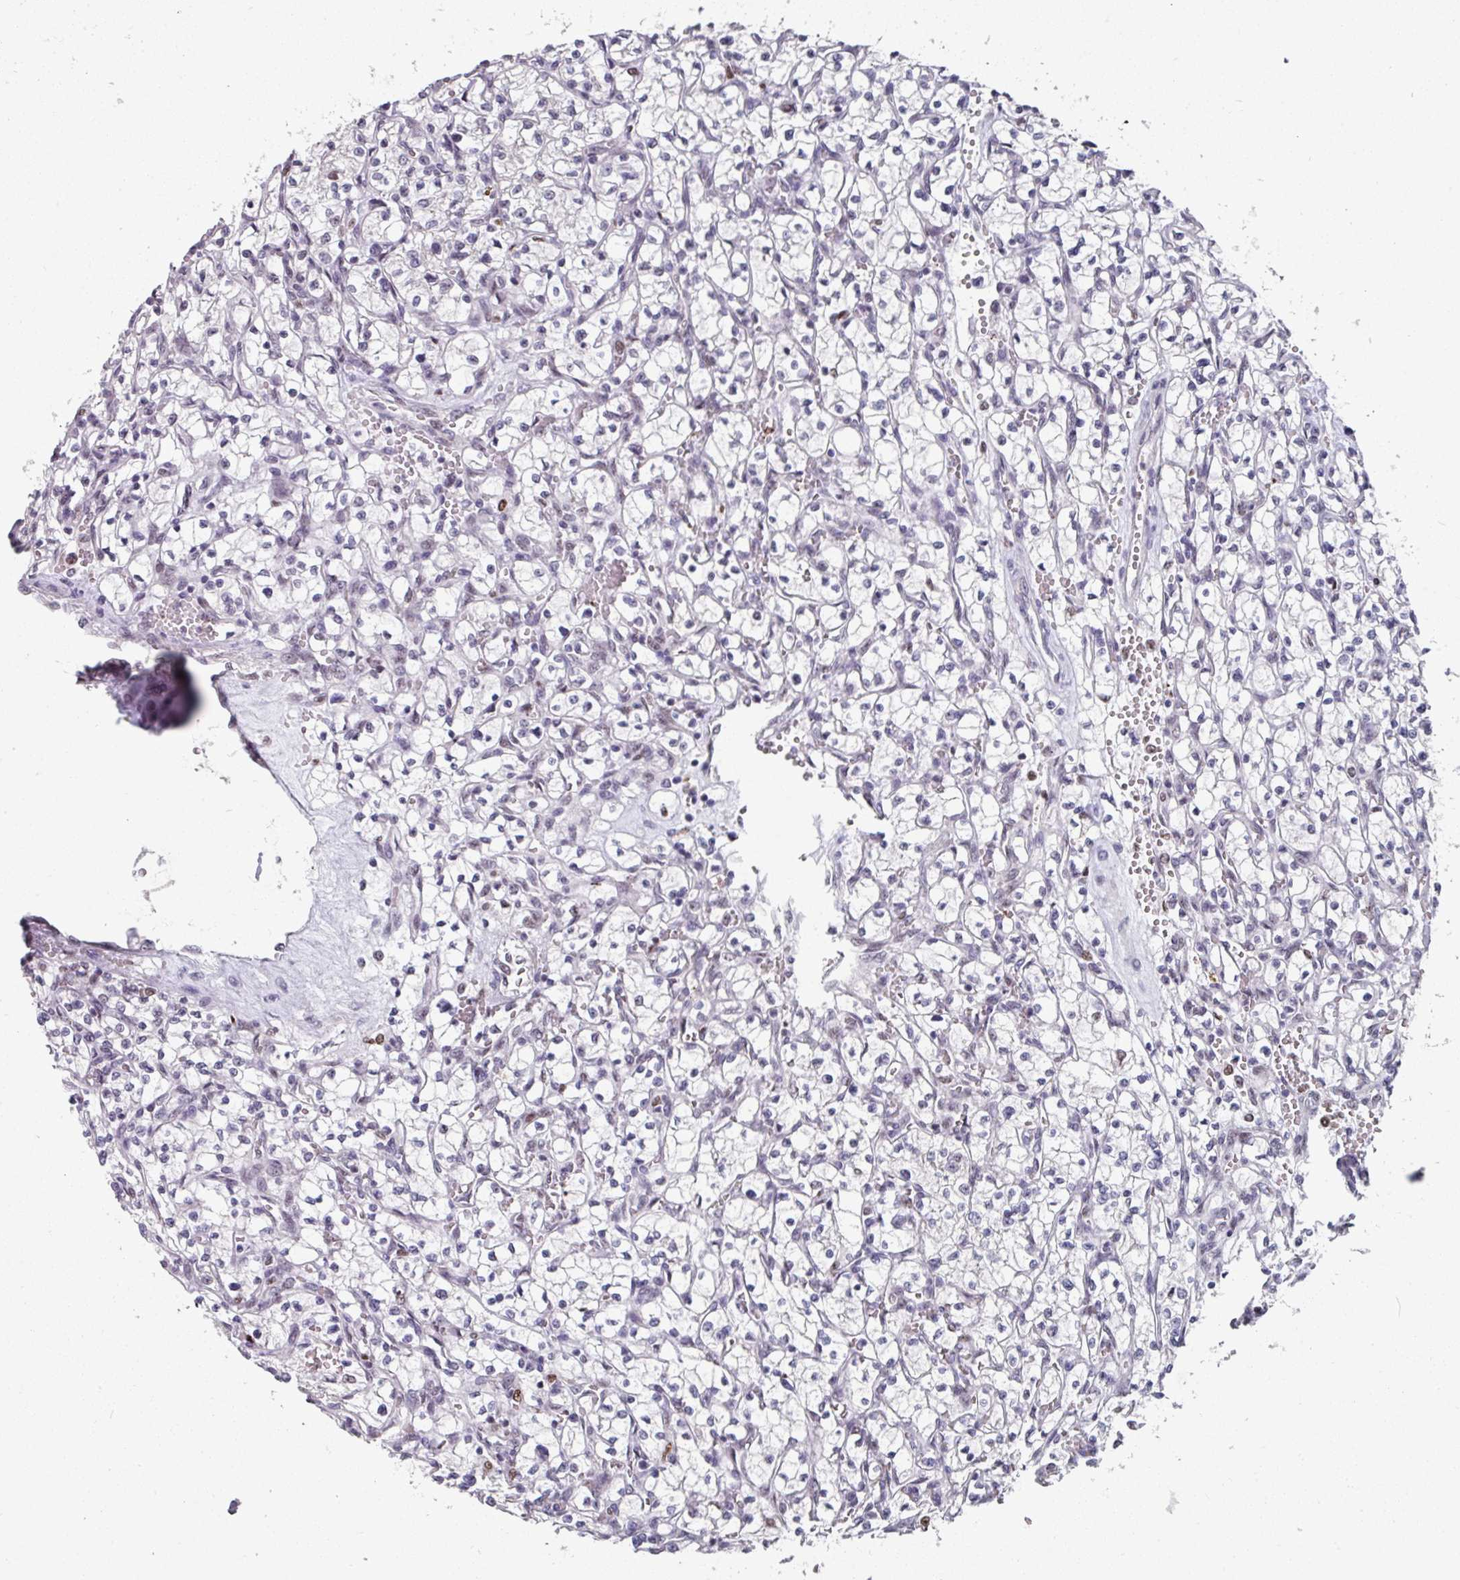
{"staining": {"intensity": "moderate", "quantity": "<25%", "location": "nuclear"}, "tissue": "renal cancer", "cell_type": "Tumor cells", "image_type": "cancer", "snomed": [{"axis": "morphology", "description": "Adenocarcinoma, NOS"}, {"axis": "topography", "description": "Kidney"}], "caption": "IHC histopathology image of human adenocarcinoma (renal) stained for a protein (brown), which exhibits low levels of moderate nuclear expression in approximately <25% of tumor cells.", "gene": "RAD50", "patient": {"sex": "female", "age": 64}}